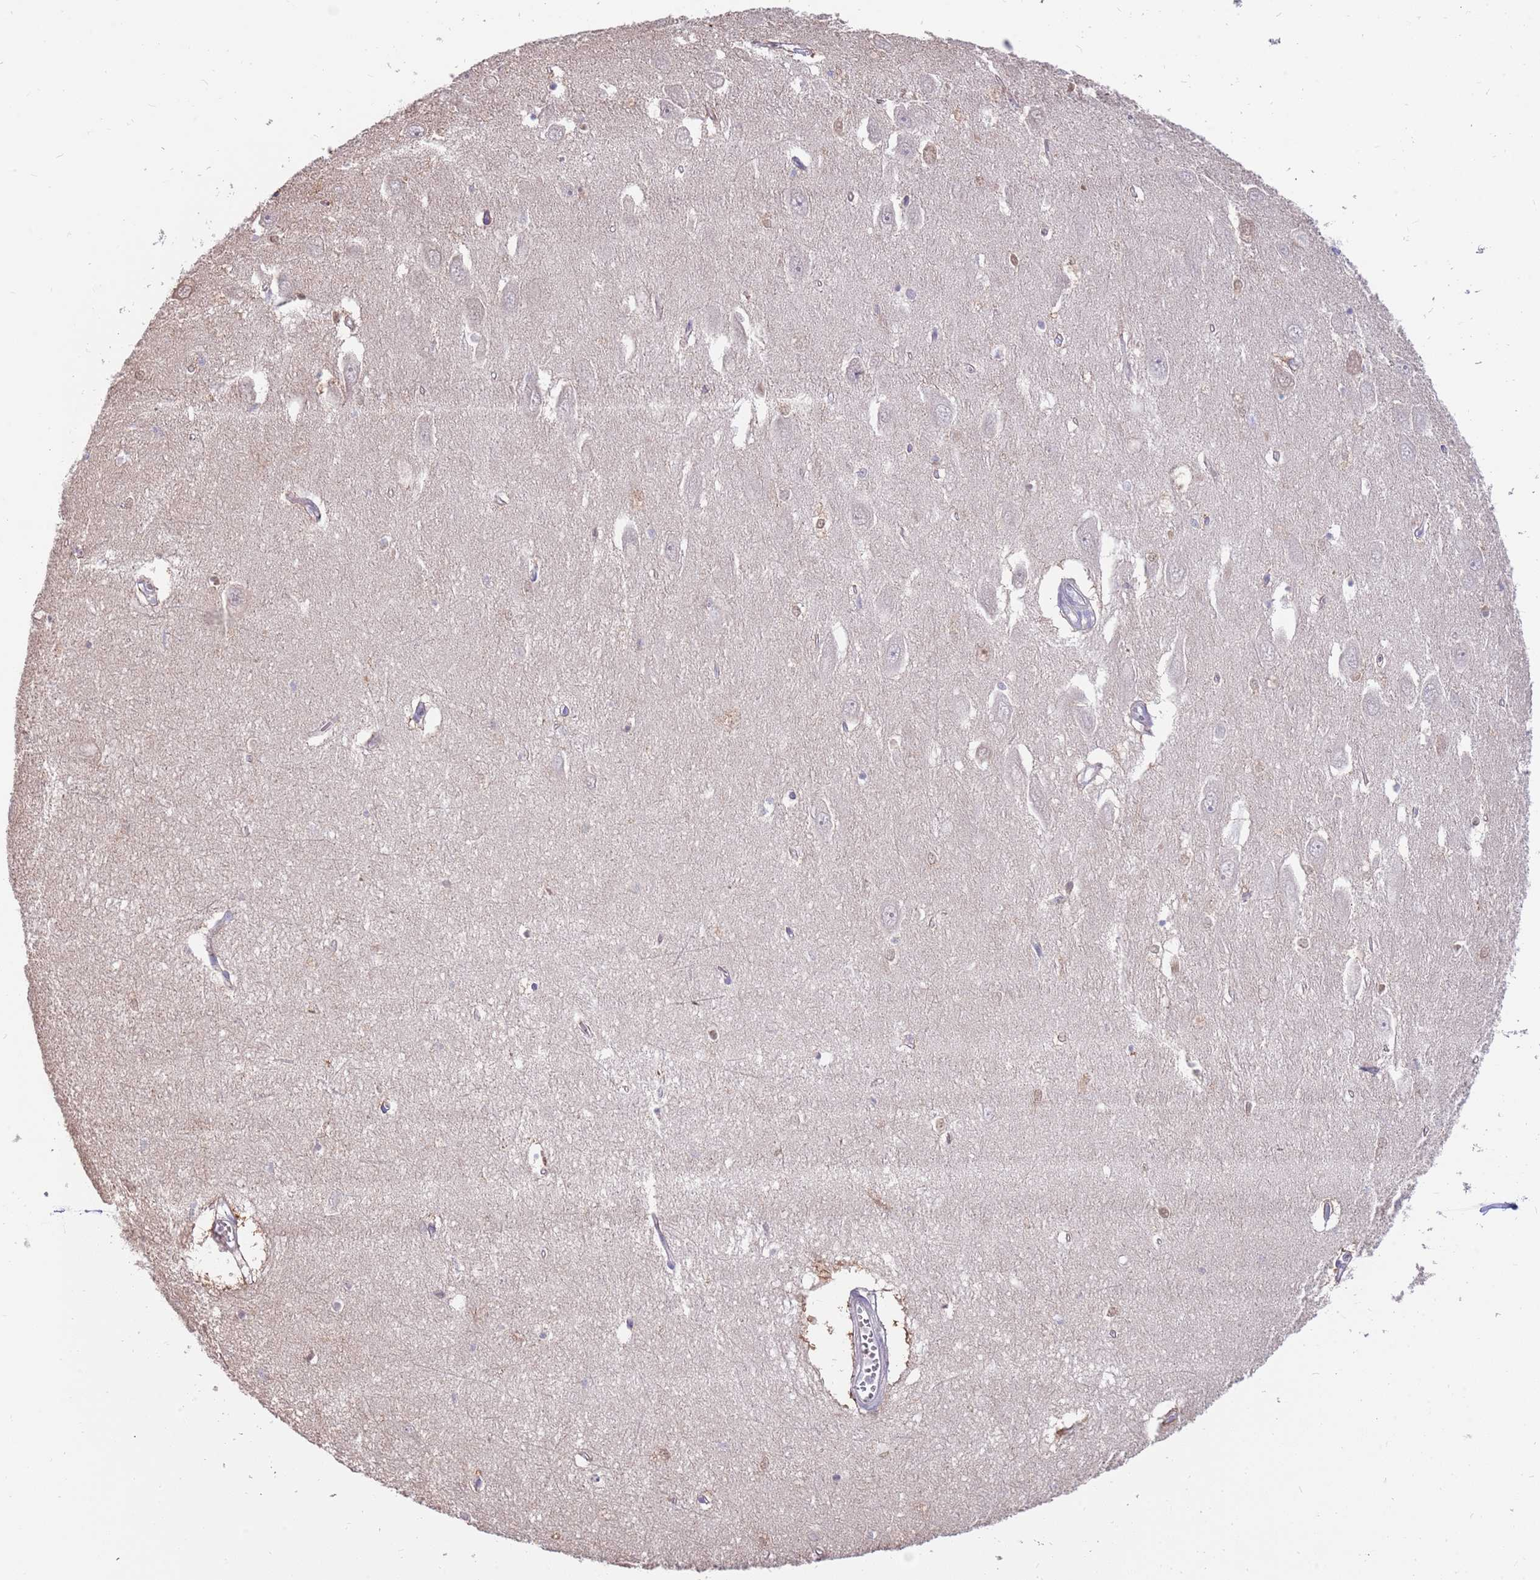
{"staining": {"intensity": "negative", "quantity": "none", "location": "none"}, "tissue": "hippocampus", "cell_type": "Glial cells", "image_type": "normal", "snomed": [{"axis": "morphology", "description": "Normal tissue, NOS"}, {"axis": "topography", "description": "Hippocampus"}], "caption": "Immunohistochemical staining of unremarkable hippocampus reveals no significant positivity in glial cells. (DAB IHC visualized using brightfield microscopy, high magnification).", "gene": "AP5S1", "patient": {"sex": "female", "age": 64}}